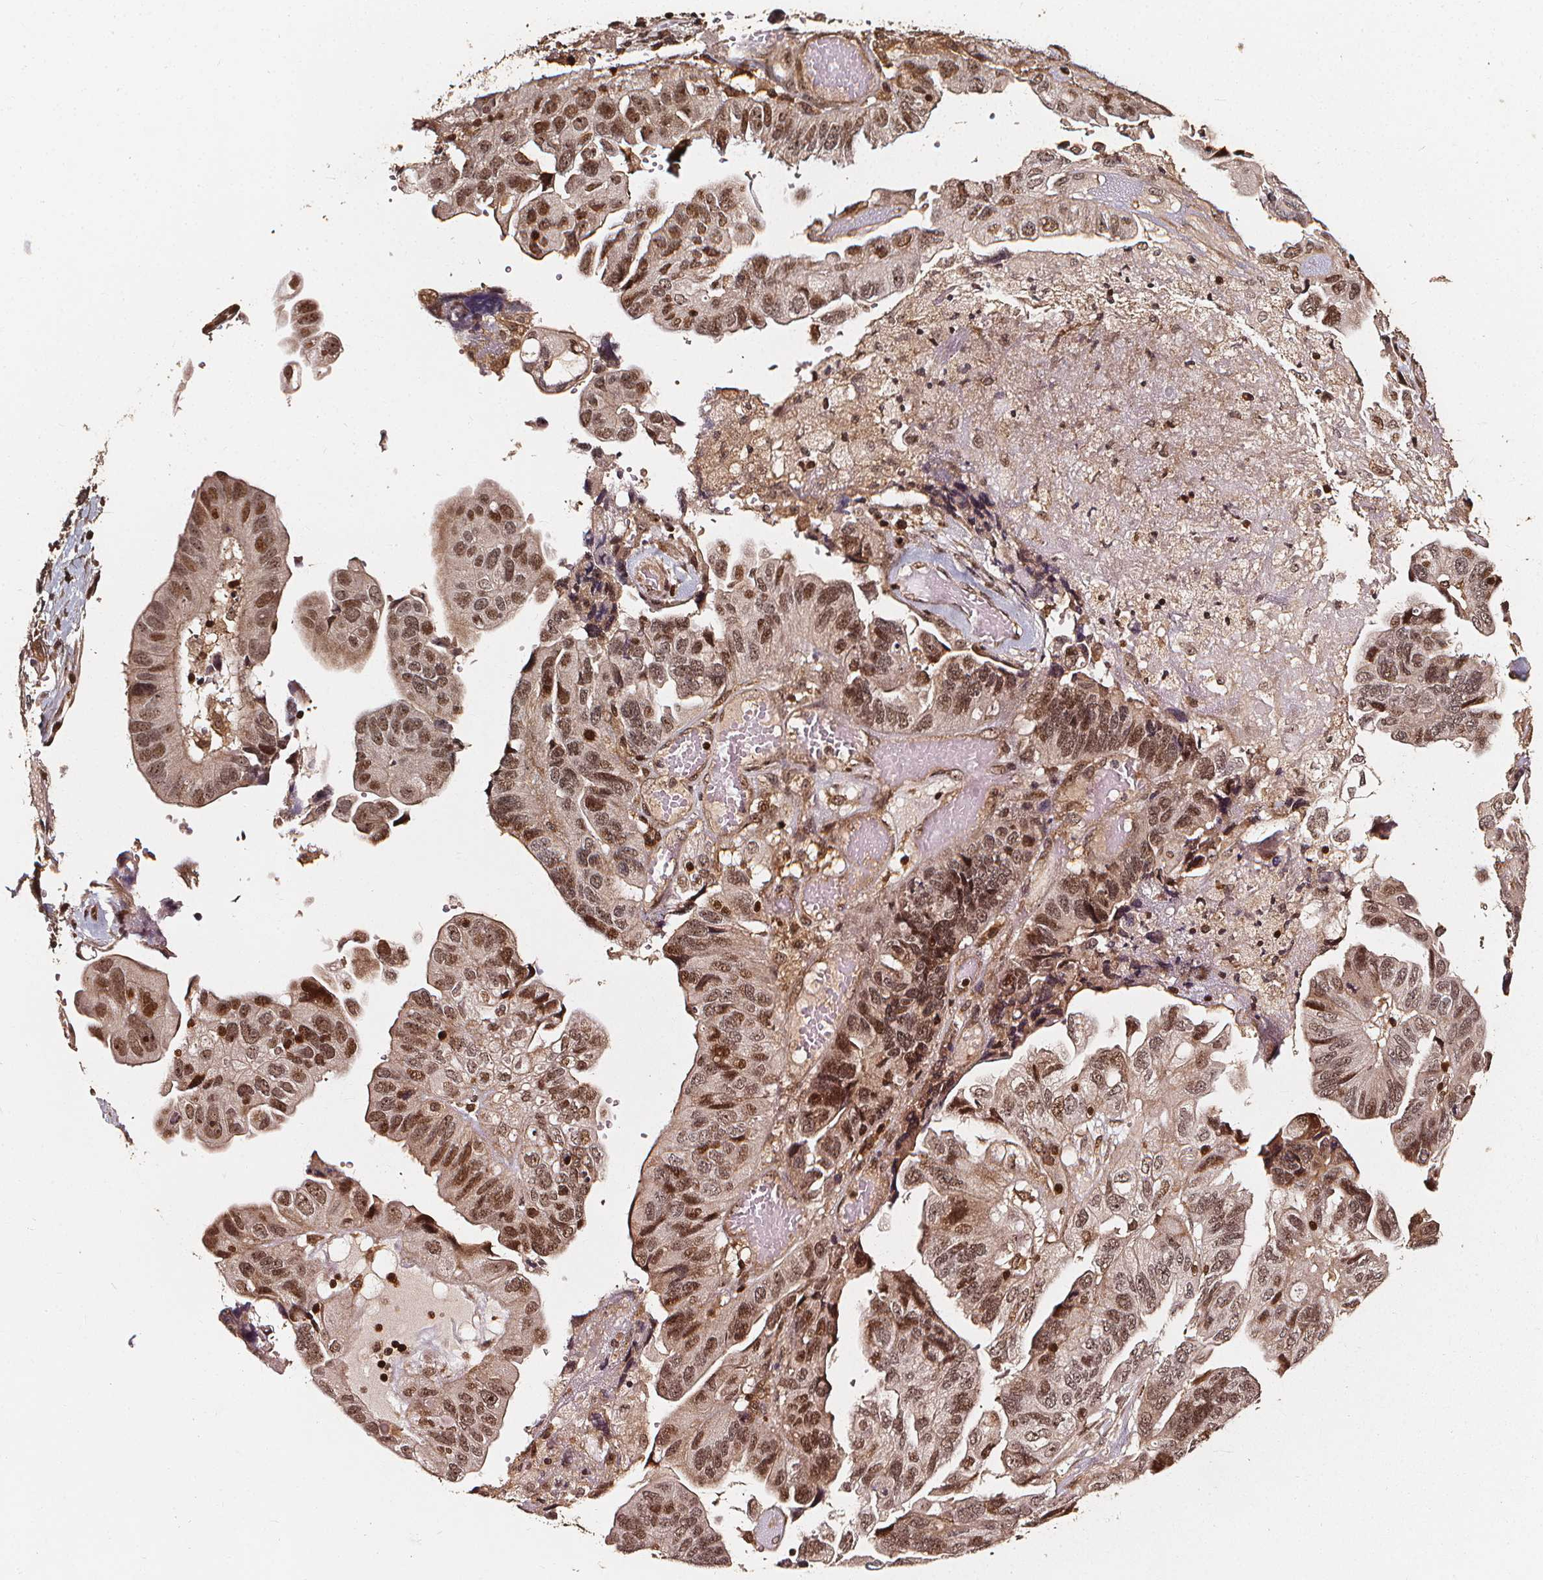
{"staining": {"intensity": "moderate", "quantity": "25%-75%", "location": "nuclear"}, "tissue": "ovarian cancer", "cell_type": "Tumor cells", "image_type": "cancer", "snomed": [{"axis": "morphology", "description": "Cystadenocarcinoma, serous, NOS"}, {"axis": "topography", "description": "Ovary"}], "caption": "DAB (3,3'-diaminobenzidine) immunohistochemical staining of human ovarian cancer shows moderate nuclear protein expression in about 25%-75% of tumor cells.", "gene": "EXOSC9", "patient": {"sex": "female", "age": 79}}